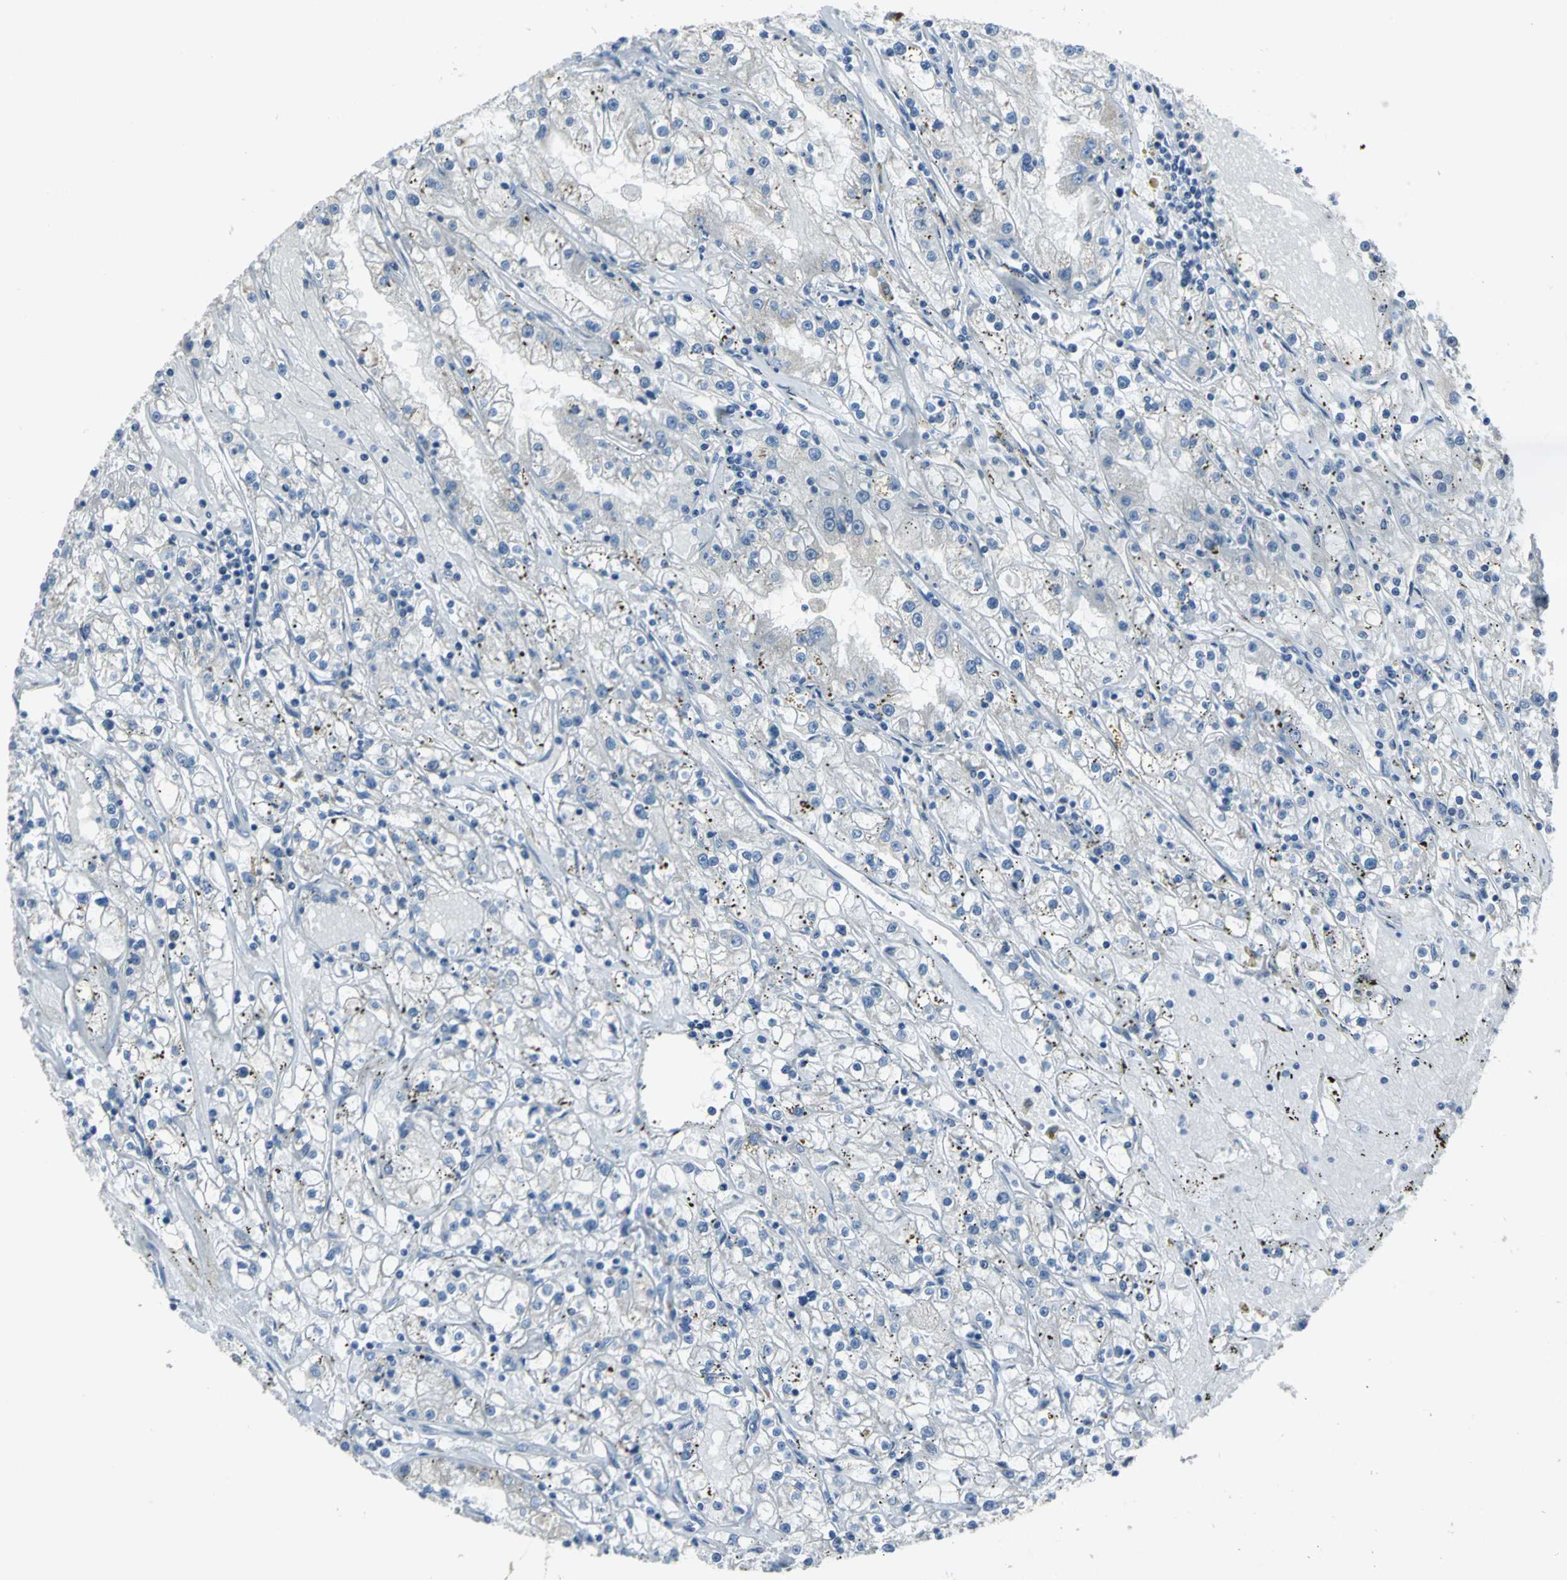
{"staining": {"intensity": "negative", "quantity": "none", "location": "none"}, "tissue": "renal cancer", "cell_type": "Tumor cells", "image_type": "cancer", "snomed": [{"axis": "morphology", "description": "Adenocarcinoma, NOS"}, {"axis": "topography", "description": "Kidney"}], "caption": "Immunohistochemical staining of renal adenocarcinoma reveals no significant staining in tumor cells.", "gene": "EIF5A", "patient": {"sex": "male", "age": 56}}